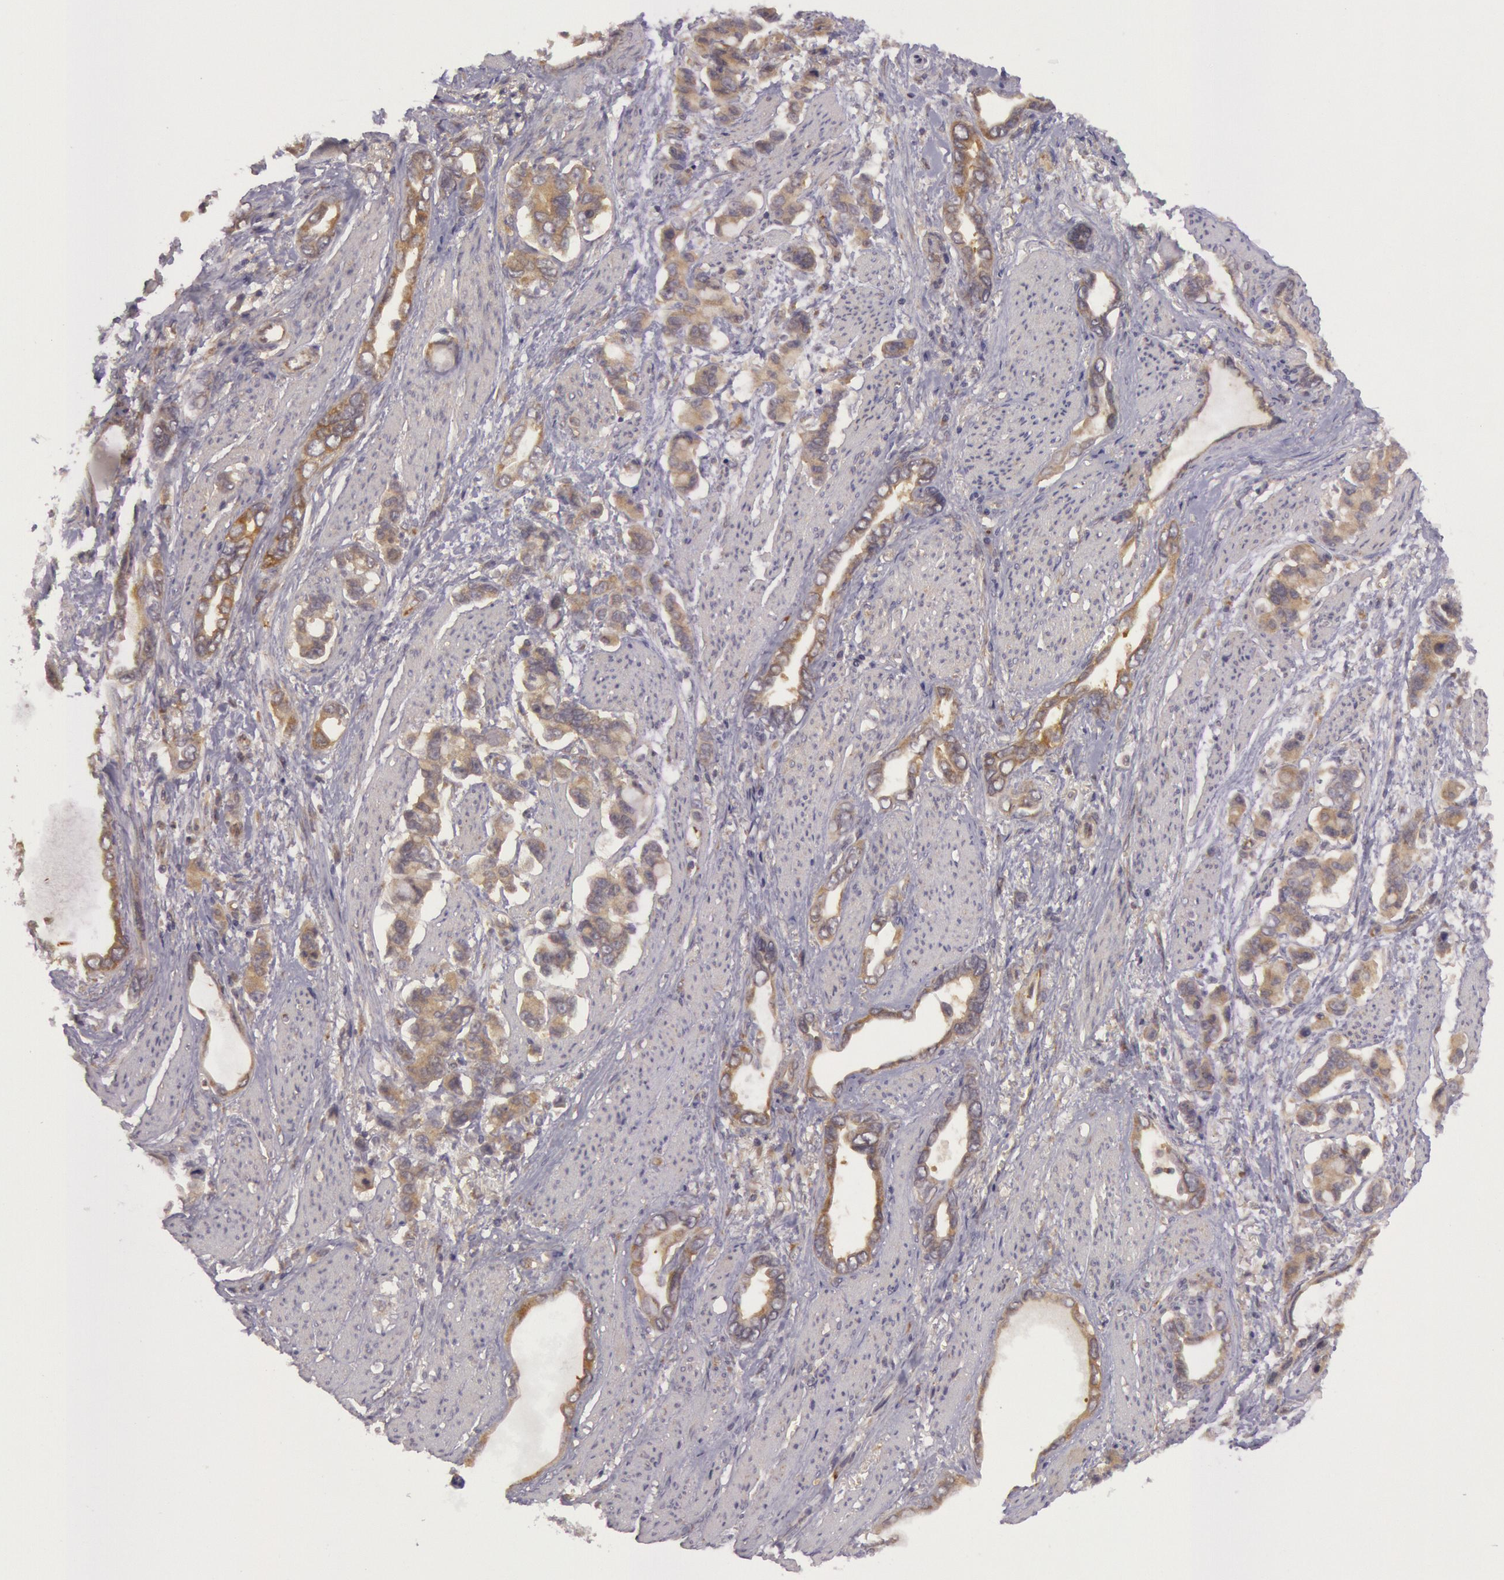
{"staining": {"intensity": "moderate", "quantity": ">75%", "location": "cytoplasmic/membranous"}, "tissue": "stomach cancer", "cell_type": "Tumor cells", "image_type": "cancer", "snomed": [{"axis": "morphology", "description": "Adenocarcinoma, NOS"}, {"axis": "topography", "description": "Stomach"}], "caption": "DAB (3,3'-diaminobenzidine) immunohistochemical staining of adenocarcinoma (stomach) reveals moderate cytoplasmic/membranous protein expression in approximately >75% of tumor cells.", "gene": "CHUK", "patient": {"sex": "male", "age": 78}}